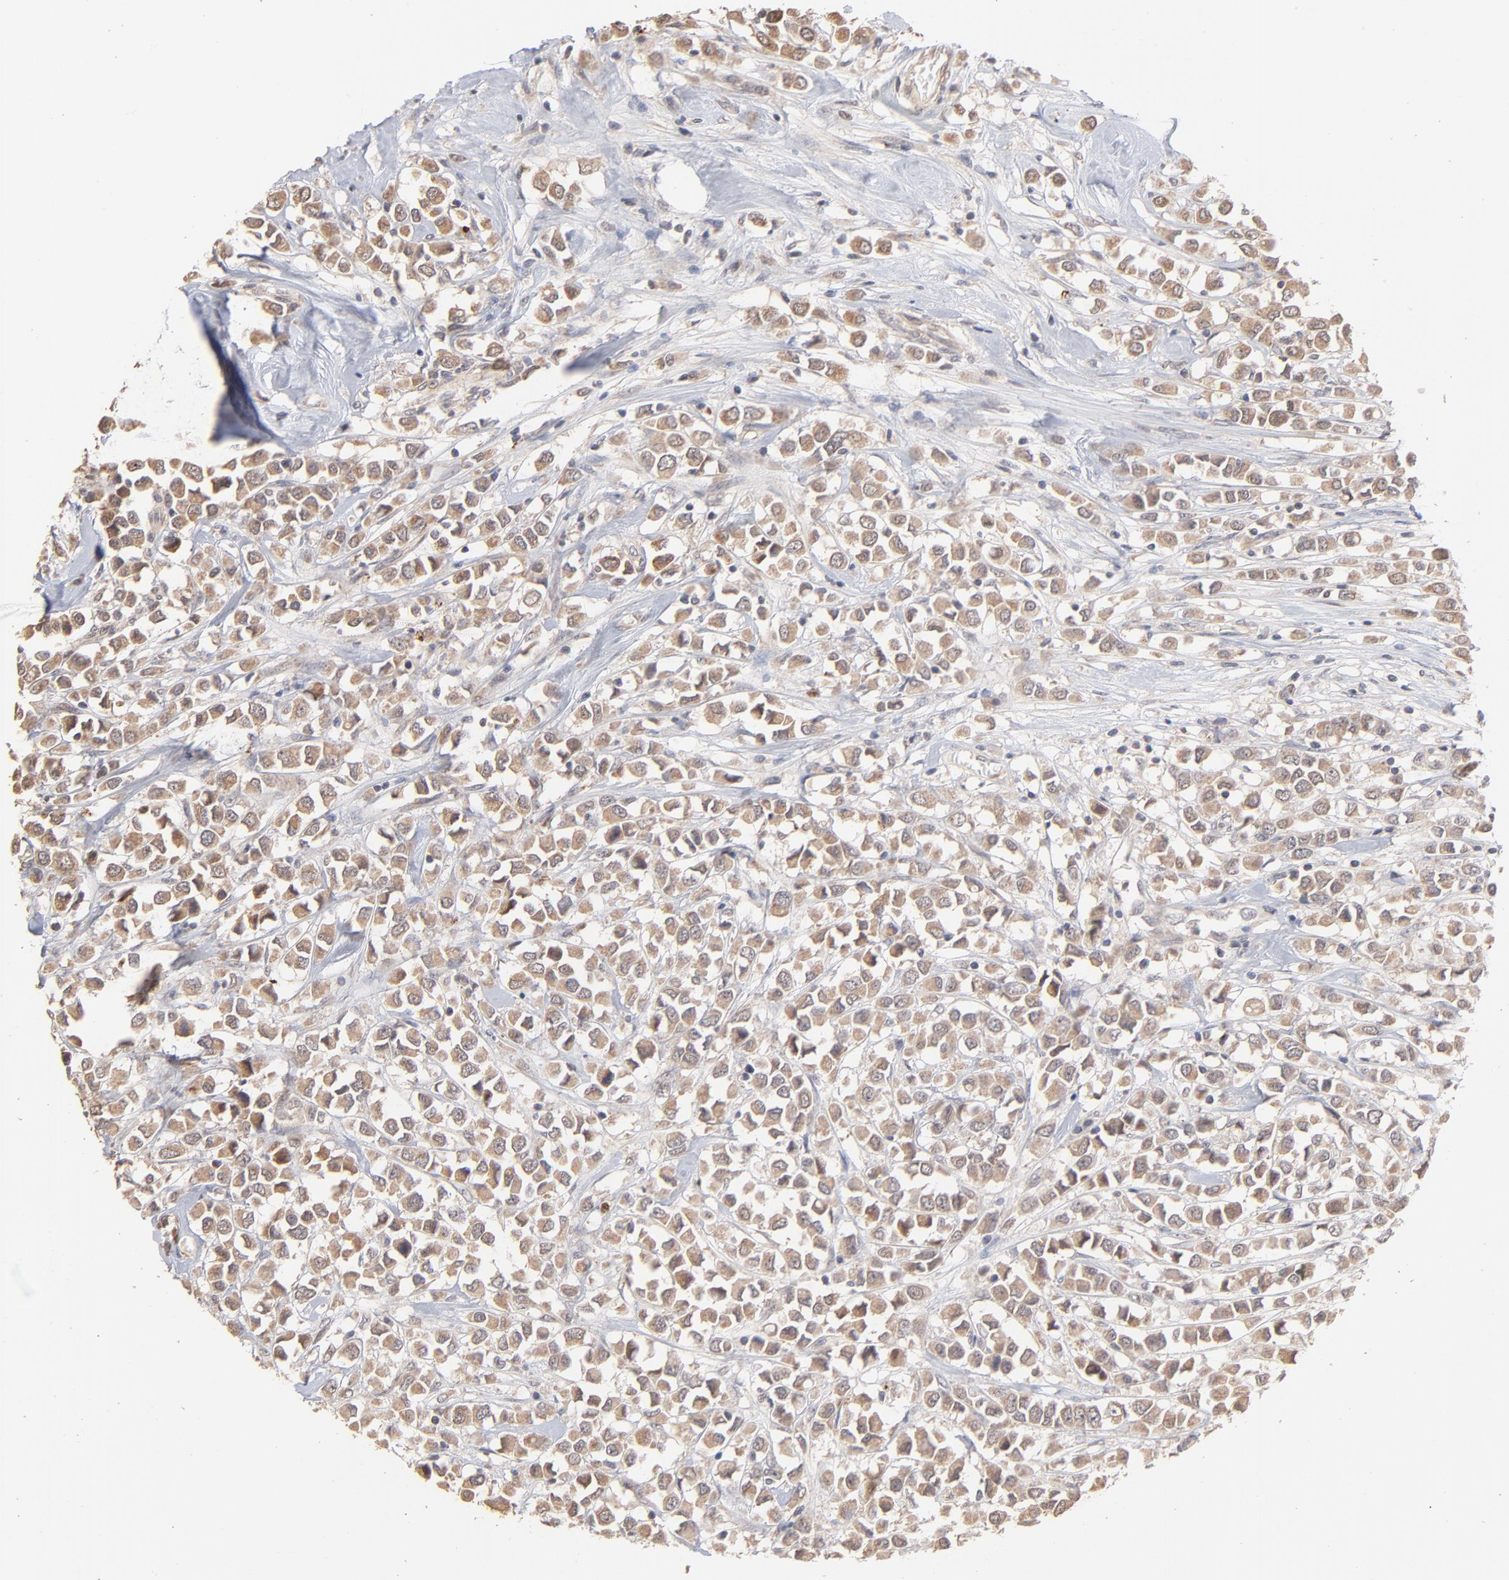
{"staining": {"intensity": "moderate", "quantity": "25%-75%", "location": "cytoplasmic/membranous"}, "tissue": "breast cancer", "cell_type": "Tumor cells", "image_type": "cancer", "snomed": [{"axis": "morphology", "description": "Duct carcinoma"}, {"axis": "topography", "description": "Breast"}], "caption": "A brown stain labels moderate cytoplasmic/membranous staining of a protein in breast cancer (intraductal carcinoma) tumor cells.", "gene": "MSL2", "patient": {"sex": "female", "age": 61}}